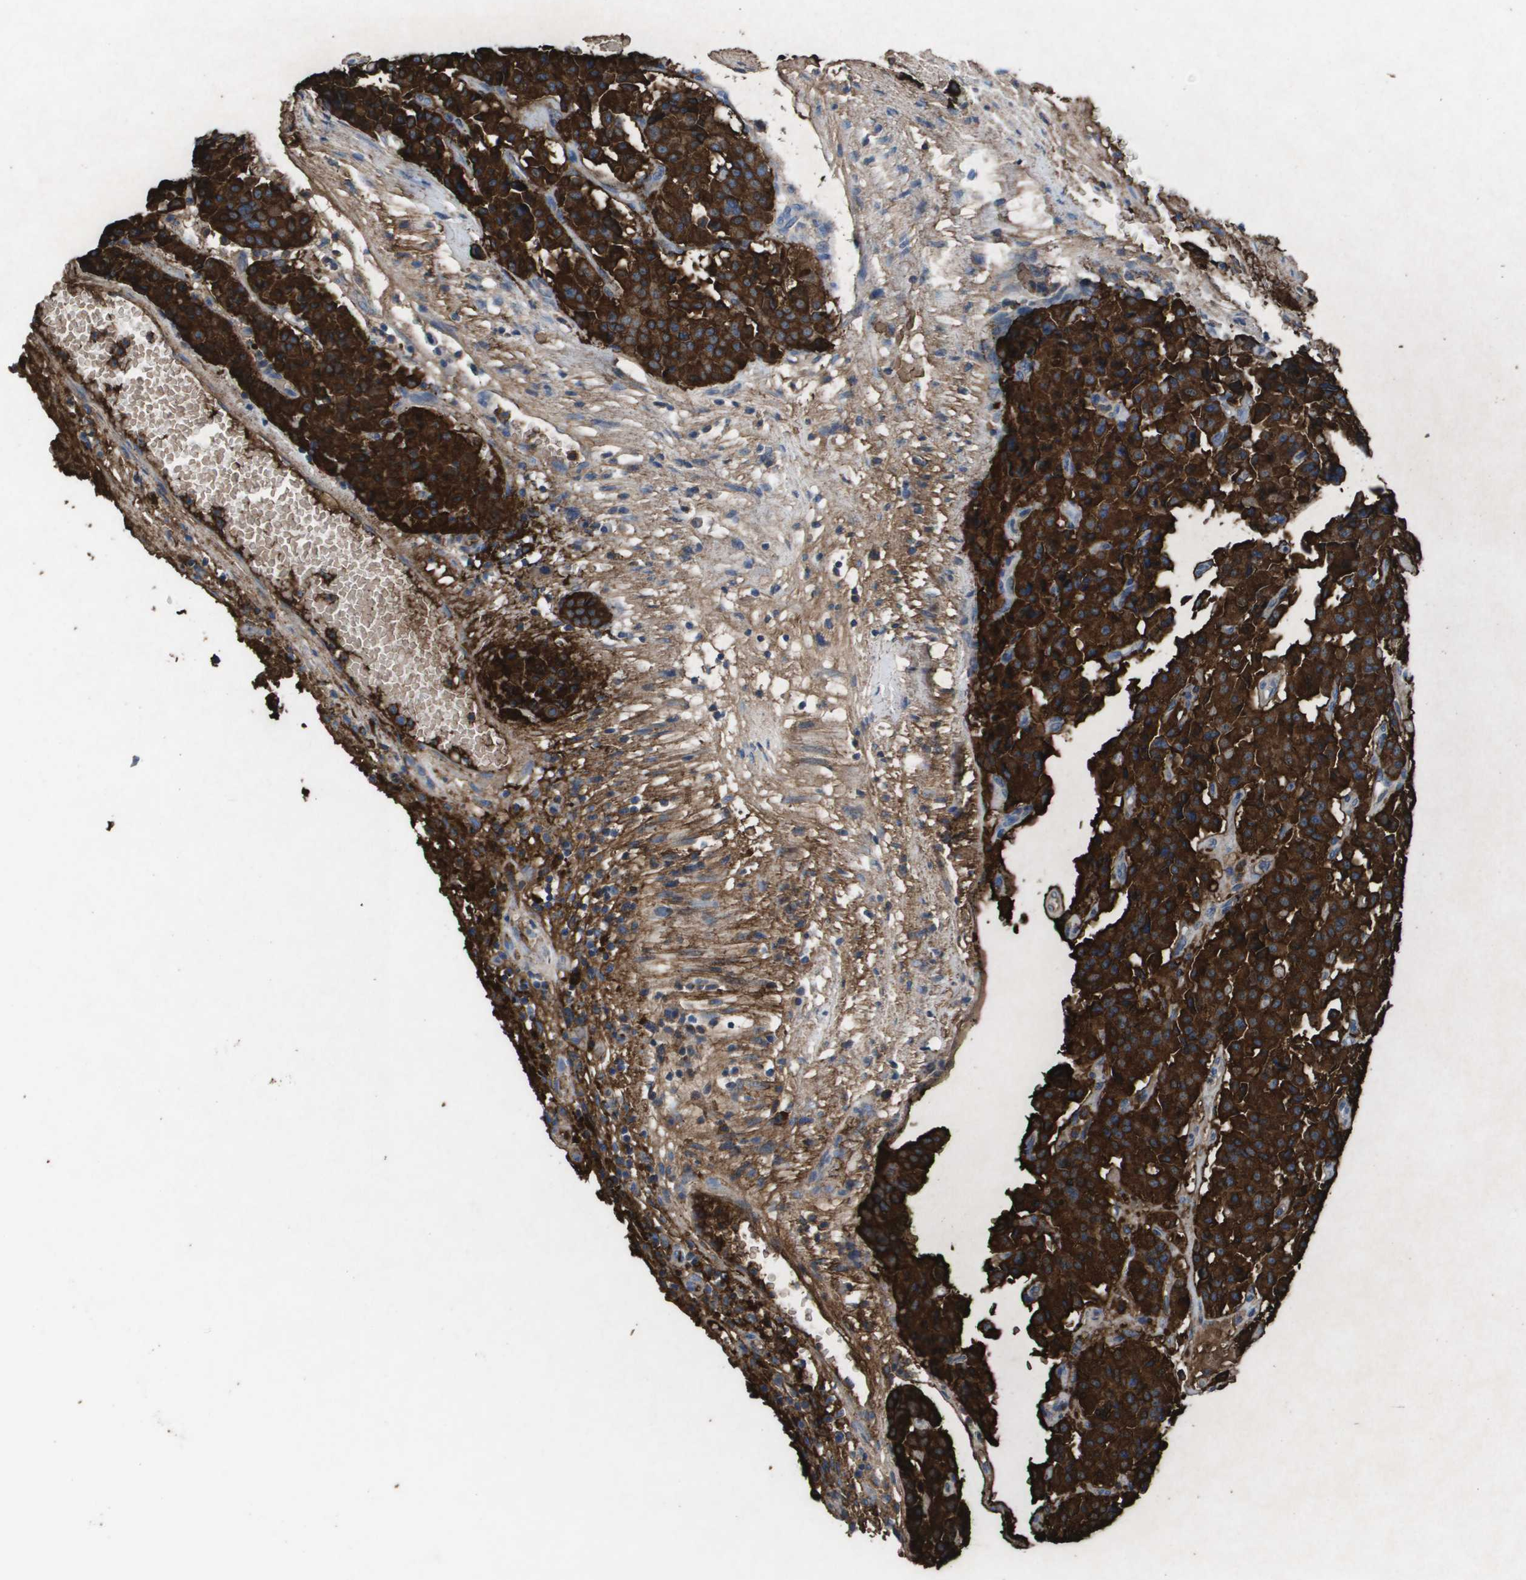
{"staining": {"intensity": "strong", "quantity": ">75%", "location": "cytoplasmic/membranous"}, "tissue": "carcinoid", "cell_type": "Tumor cells", "image_type": "cancer", "snomed": [{"axis": "morphology", "description": "Carcinoid, malignant, NOS"}, {"axis": "topography", "description": "Lung"}], "caption": "Carcinoid (malignant) stained with DAB (3,3'-diaminobenzidine) immunohistochemistry reveals high levels of strong cytoplasmic/membranous positivity in about >75% of tumor cells. (brown staining indicates protein expression, while blue staining denotes nuclei).", "gene": "VTN", "patient": {"sex": "male", "age": 30}}